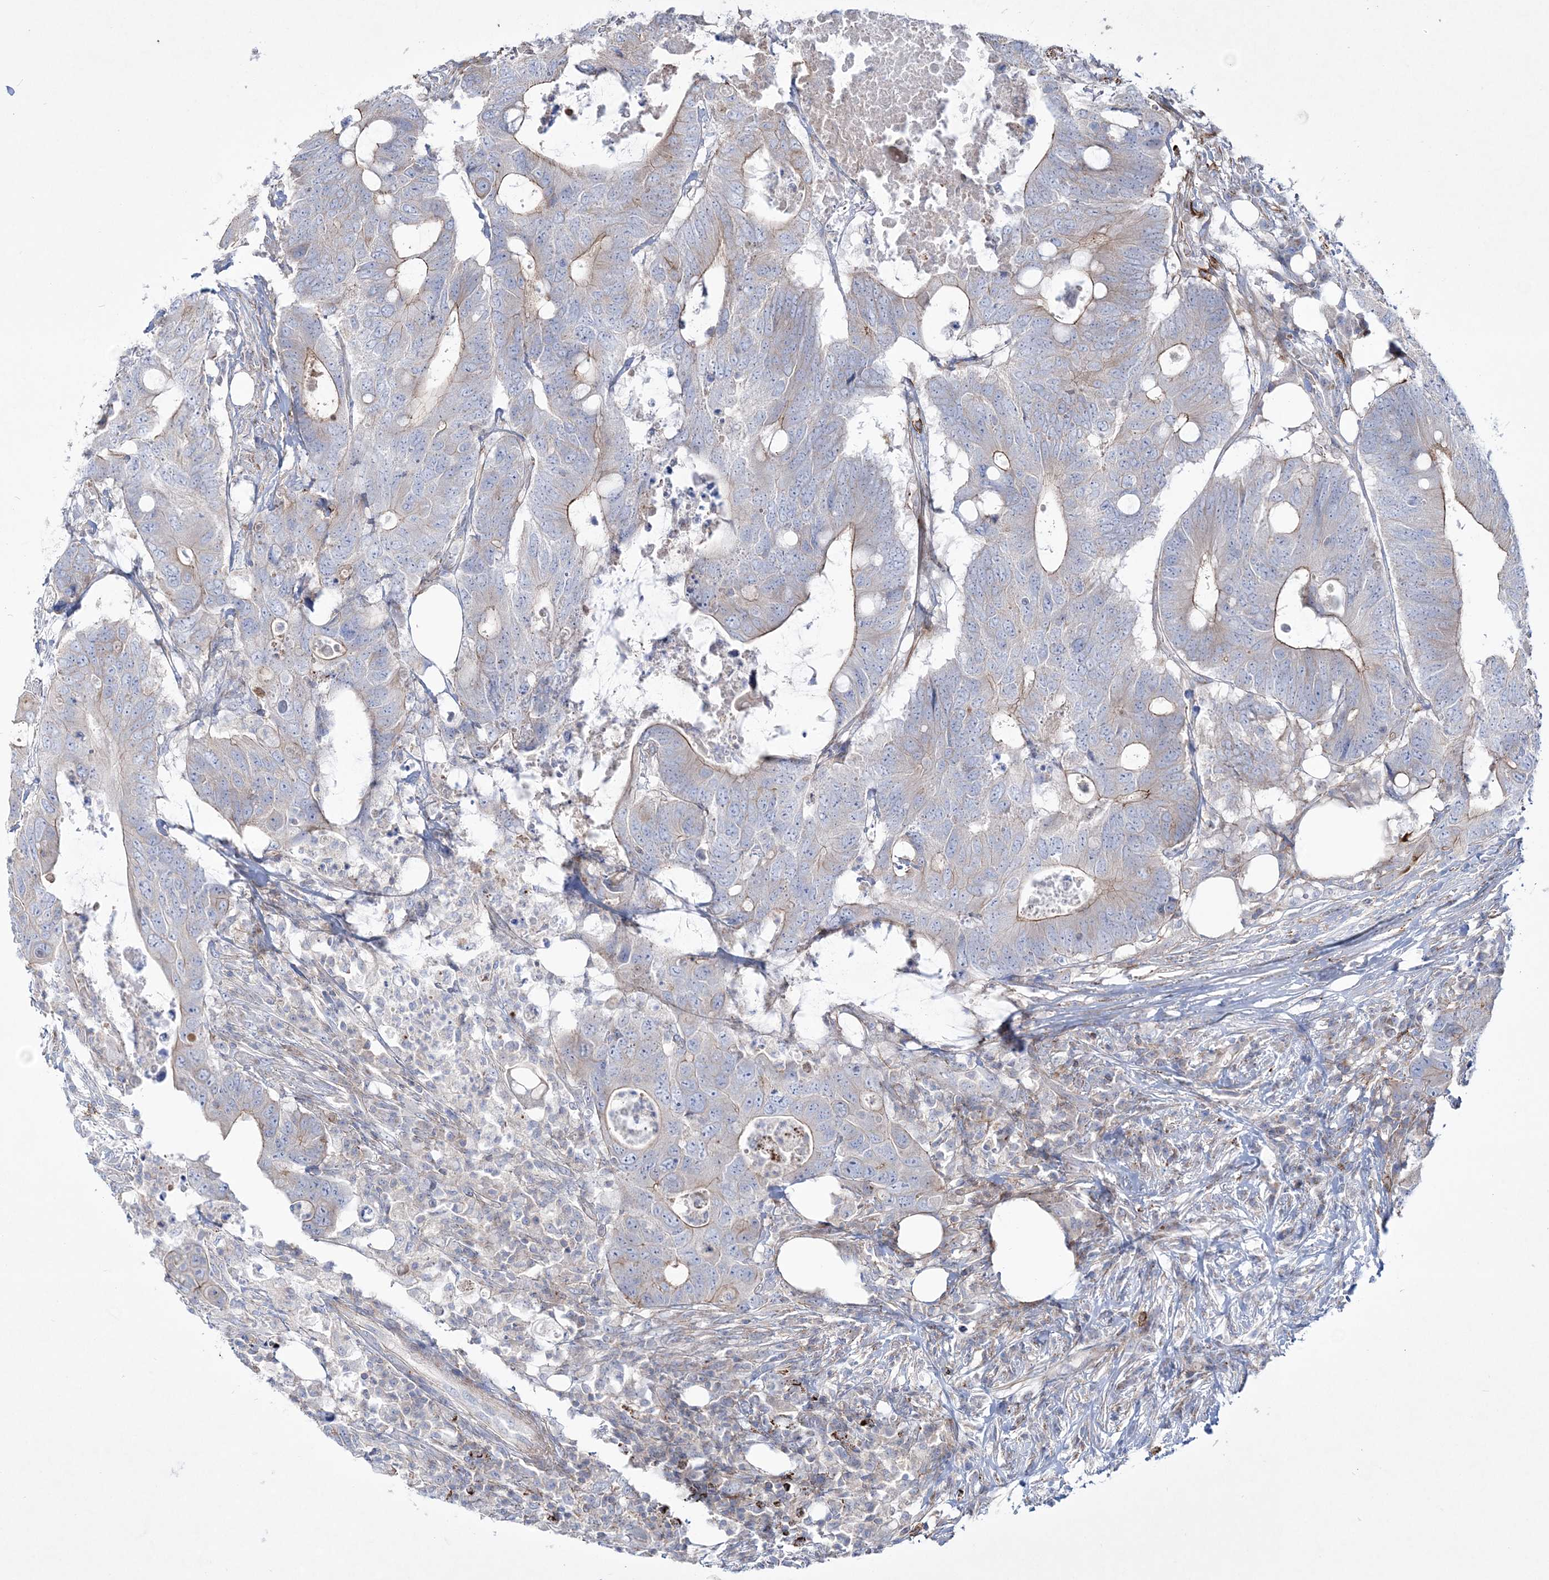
{"staining": {"intensity": "moderate", "quantity": "<25%", "location": "cytoplasmic/membranous"}, "tissue": "colorectal cancer", "cell_type": "Tumor cells", "image_type": "cancer", "snomed": [{"axis": "morphology", "description": "Adenocarcinoma, NOS"}, {"axis": "topography", "description": "Colon"}], "caption": "The micrograph demonstrates staining of colorectal cancer (adenocarcinoma), revealing moderate cytoplasmic/membranous protein expression (brown color) within tumor cells.", "gene": "RICTOR", "patient": {"sex": "male", "age": 71}}